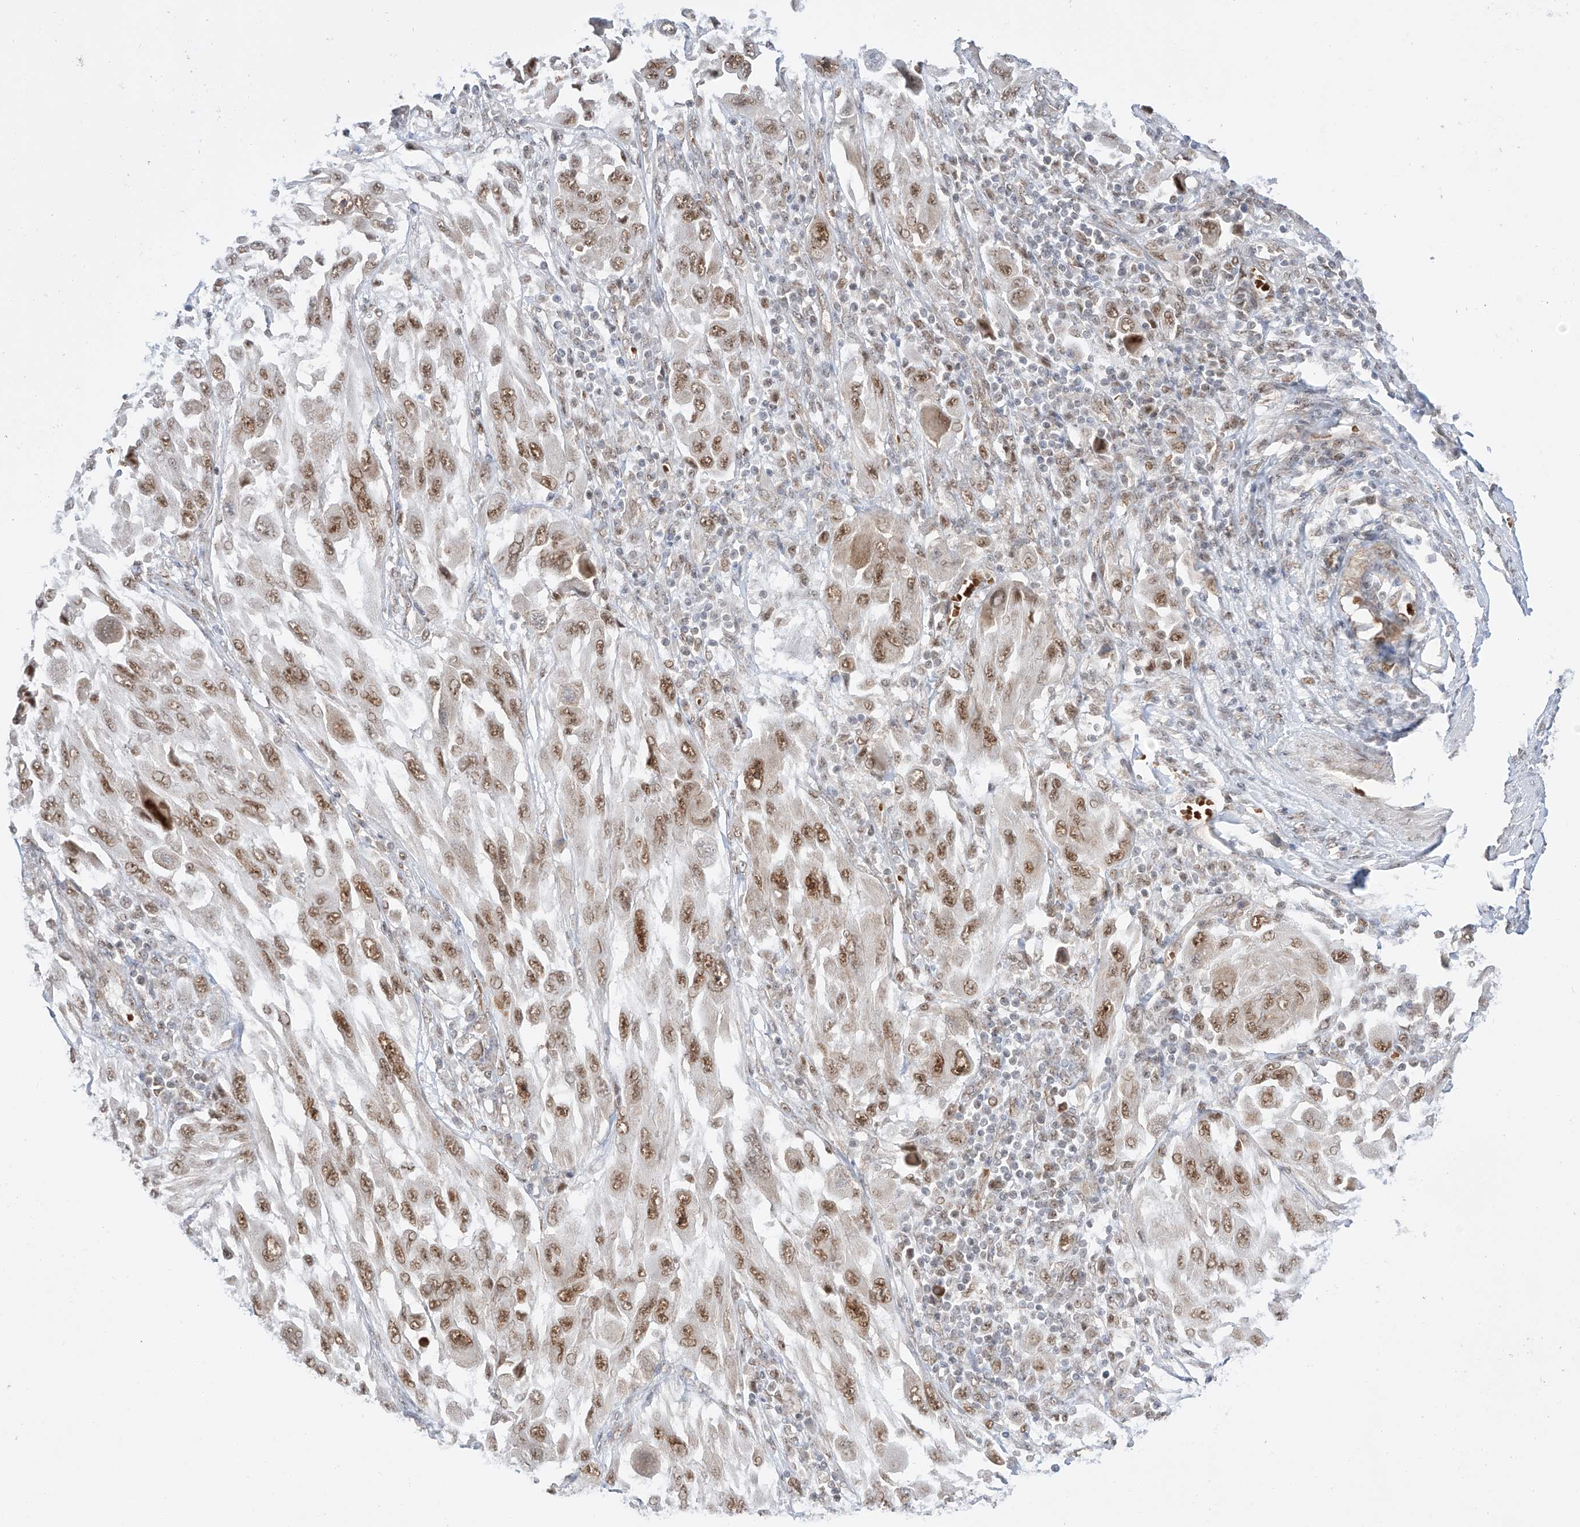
{"staining": {"intensity": "moderate", "quantity": ">75%", "location": "nuclear"}, "tissue": "melanoma", "cell_type": "Tumor cells", "image_type": "cancer", "snomed": [{"axis": "morphology", "description": "Malignant melanoma, NOS"}, {"axis": "topography", "description": "Skin"}], "caption": "DAB immunohistochemical staining of human melanoma exhibits moderate nuclear protein expression in approximately >75% of tumor cells.", "gene": "POGK", "patient": {"sex": "female", "age": 91}}